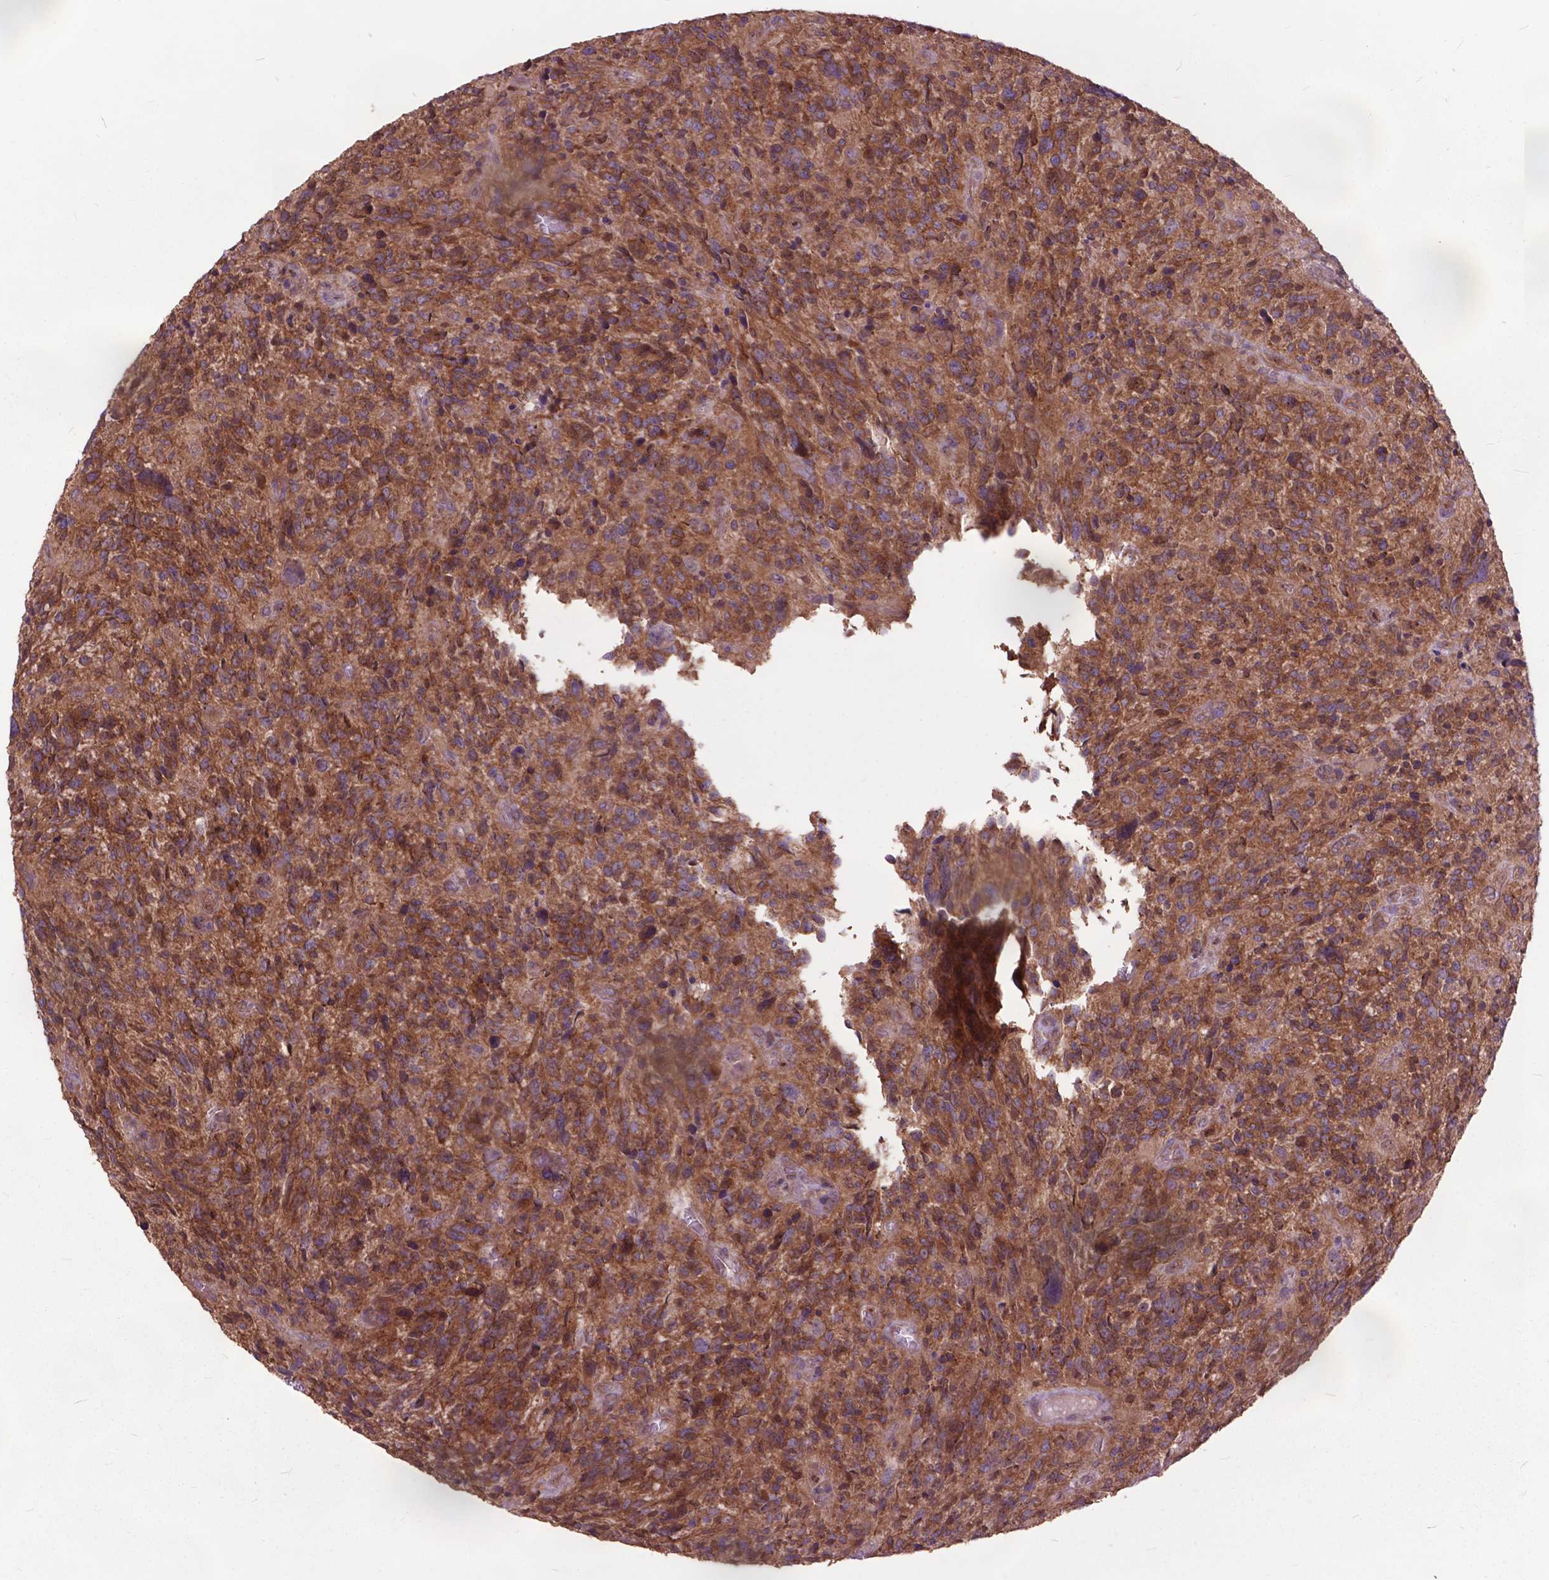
{"staining": {"intensity": "moderate", "quantity": ">75%", "location": "cytoplasmic/membranous"}, "tissue": "glioma", "cell_type": "Tumor cells", "image_type": "cancer", "snomed": [{"axis": "morphology", "description": "Glioma, malignant, High grade"}, {"axis": "topography", "description": "Brain"}], "caption": "Human glioma stained with a brown dye demonstrates moderate cytoplasmic/membranous positive staining in approximately >75% of tumor cells.", "gene": "ARAF", "patient": {"sex": "male", "age": 46}}